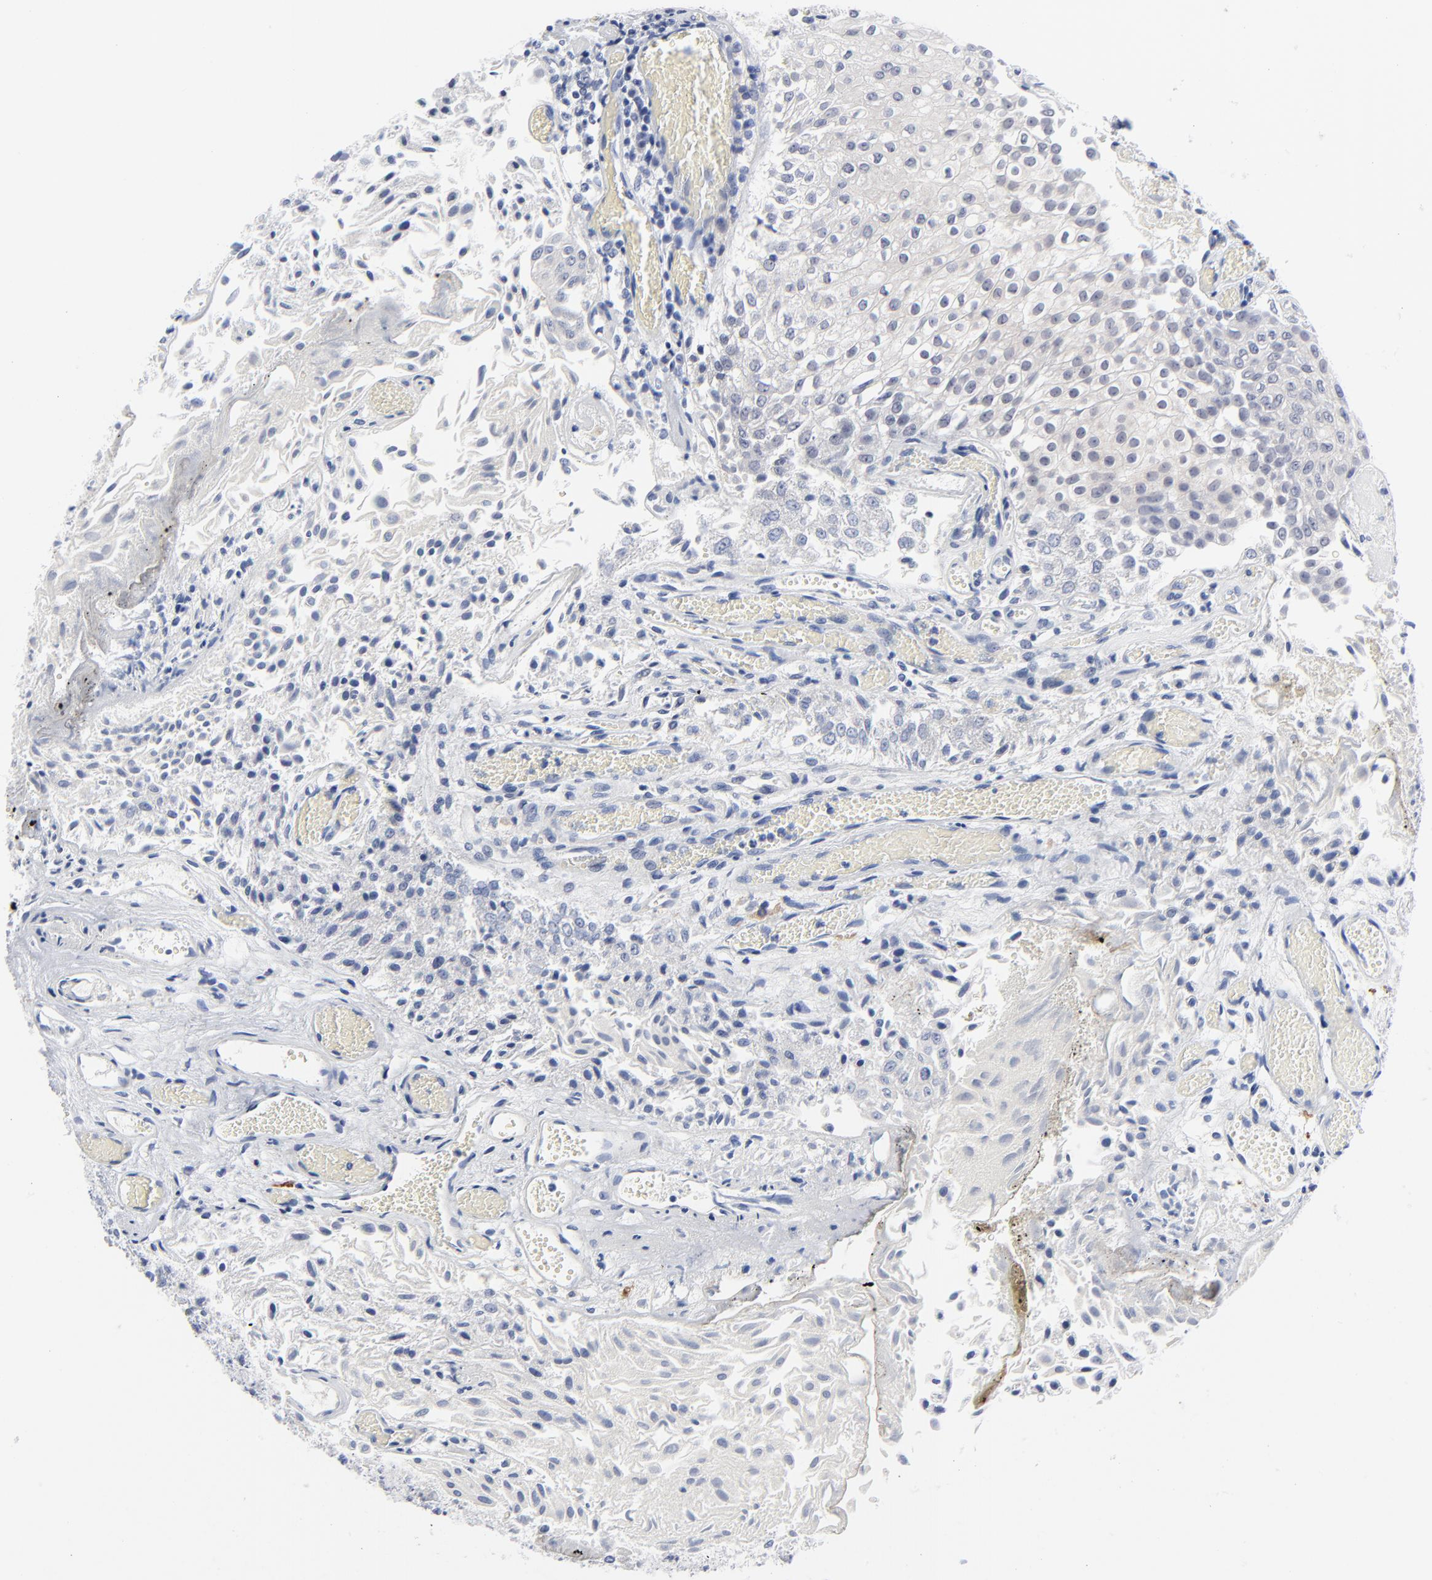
{"staining": {"intensity": "negative", "quantity": "none", "location": "none"}, "tissue": "urothelial cancer", "cell_type": "Tumor cells", "image_type": "cancer", "snomed": [{"axis": "morphology", "description": "Urothelial carcinoma, Low grade"}, {"axis": "topography", "description": "Urinary bladder"}], "caption": "DAB (3,3'-diaminobenzidine) immunohistochemical staining of low-grade urothelial carcinoma reveals no significant positivity in tumor cells.", "gene": "CLEC4G", "patient": {"sex": "male", "age": 86}}